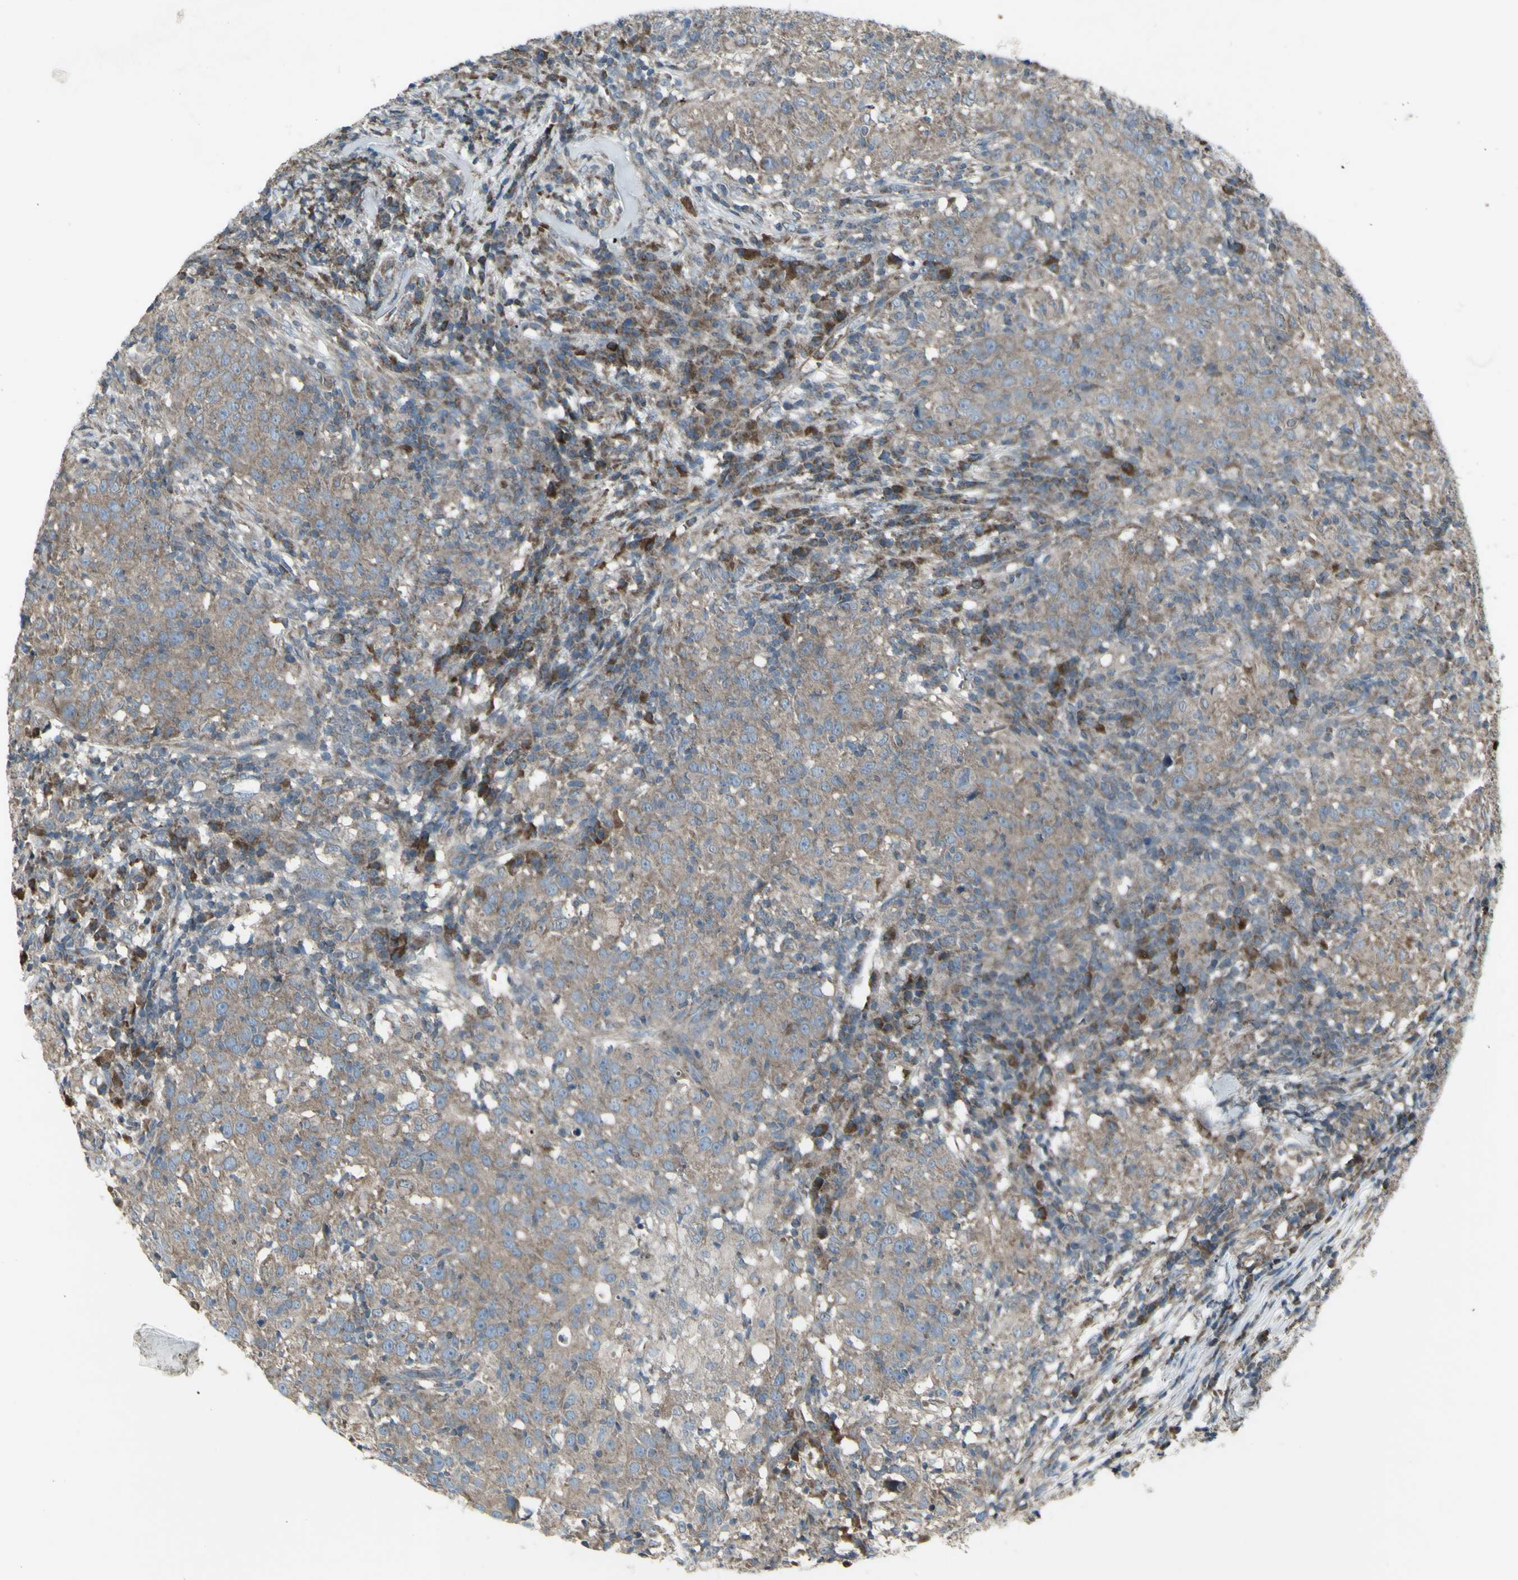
{"staining": {"intensity": "moderate", "quantity": "25%-75%", "location": "cytoplasmic/membranous"}, "tissue": "head and neck cancer", "cell_type": "Tumor cells", "image_type": "cancer", "snomed": [{"axis": "morphology", "description": "Adenocarcinoma, NOS"}, {"axis": "topography", "description": "Salivary gland"}, {"axis": "topography", "description": "Head-Neck"}], "caption": "This is an image of IHC staining of adenocarcinoma (head and neck), which shows moderate positivity in the cytoplasmic/membranous of tumor cells.", "gene": "SHC1", "patient": {"sex": "female", "age": 65}}